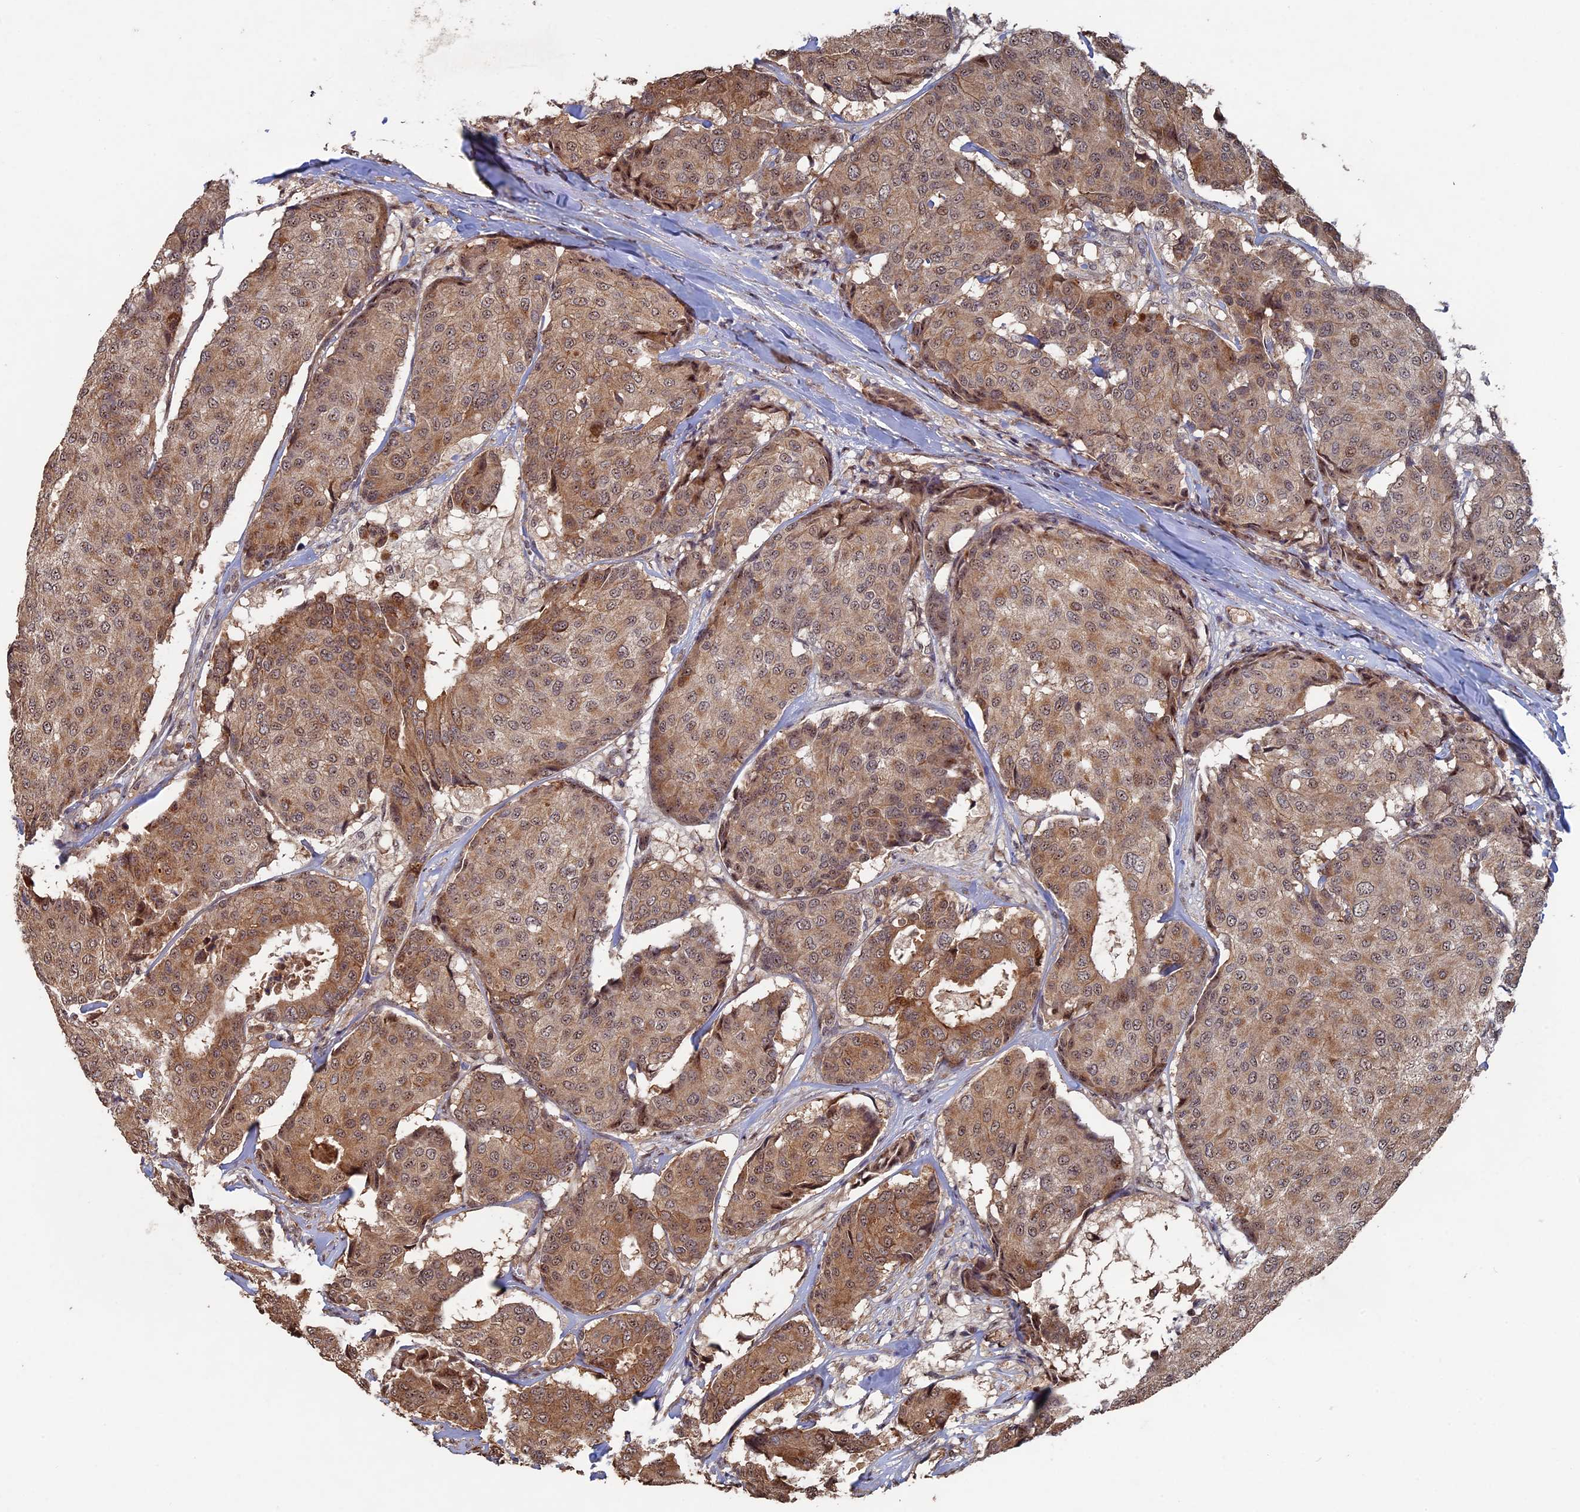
{"staining": {"intensity": "moderate", "quantity": ">75%", "location": "cytoplasmic/membranous,nuclear"}, "tissue": "breast cancer", "cell_type": "Tumor cells", "image_type": "cancer", "snomed": [{"axis": "morphology", "description": "Duct carcinoma"}, {"axis": "topography", "description": "Breast"}], "caption": "Immunohistochemical staining of human infiltrating ductal carcinoma (breast) exhibits medium levels of moderate cytoplasmic/membranous and nuclear protein positivity in about >75% of tumor cells. (Stains: DAB in brown, nuclei in blue, Microscopy: brightfield microscopy at high magnification).", "gene": "KIAA1328", "patient": {"sex": "female", "age": 75}}